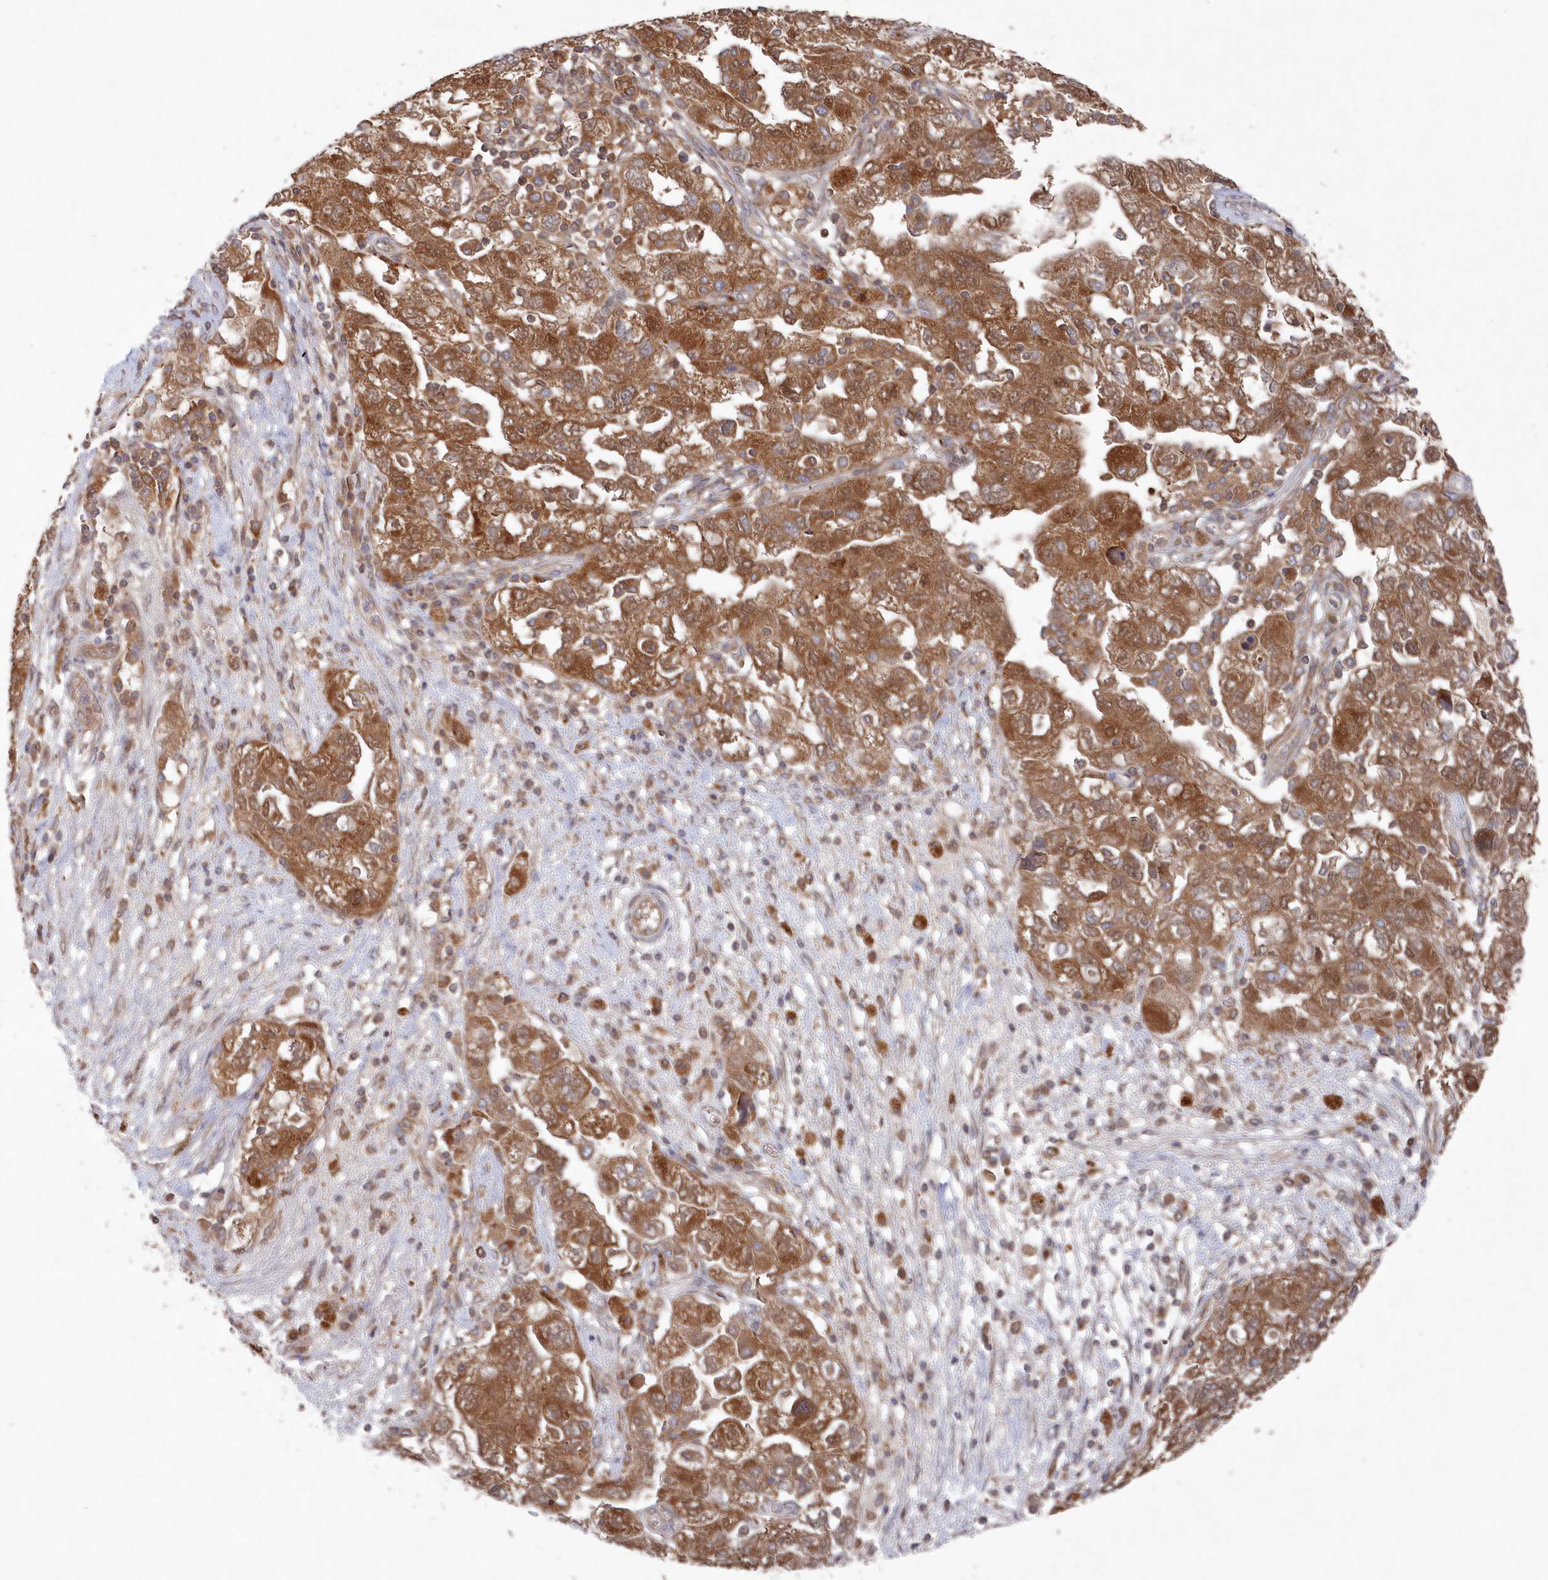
{"staining": {"intensity": "moderate", "quantity": ">75%", "location": "cytoplasmic/membranous"}, "tissue": "ovarian cancer", "cell_type": "Tumor cells", "image_type": "cancer", "snomed": [{"axis": "morphology", "description": "Carcinoma, NOS"}, {"axis": "morphology", "description": "Cystadenocarcinoma, serous, NOS"}, {"axis": "topography", "description": "Ovary"}], "caption": "Protein analysis of ovarian cancer (carcinoma) tissue shows moderate cytoplasmic/membranous staining in approximately >75% of tumor cells. (brown staining indicates protein expression, while blue staining denotes nuclei).", "gene": "ASNSD1", "patient": {"sex": "female", "age": 69}}